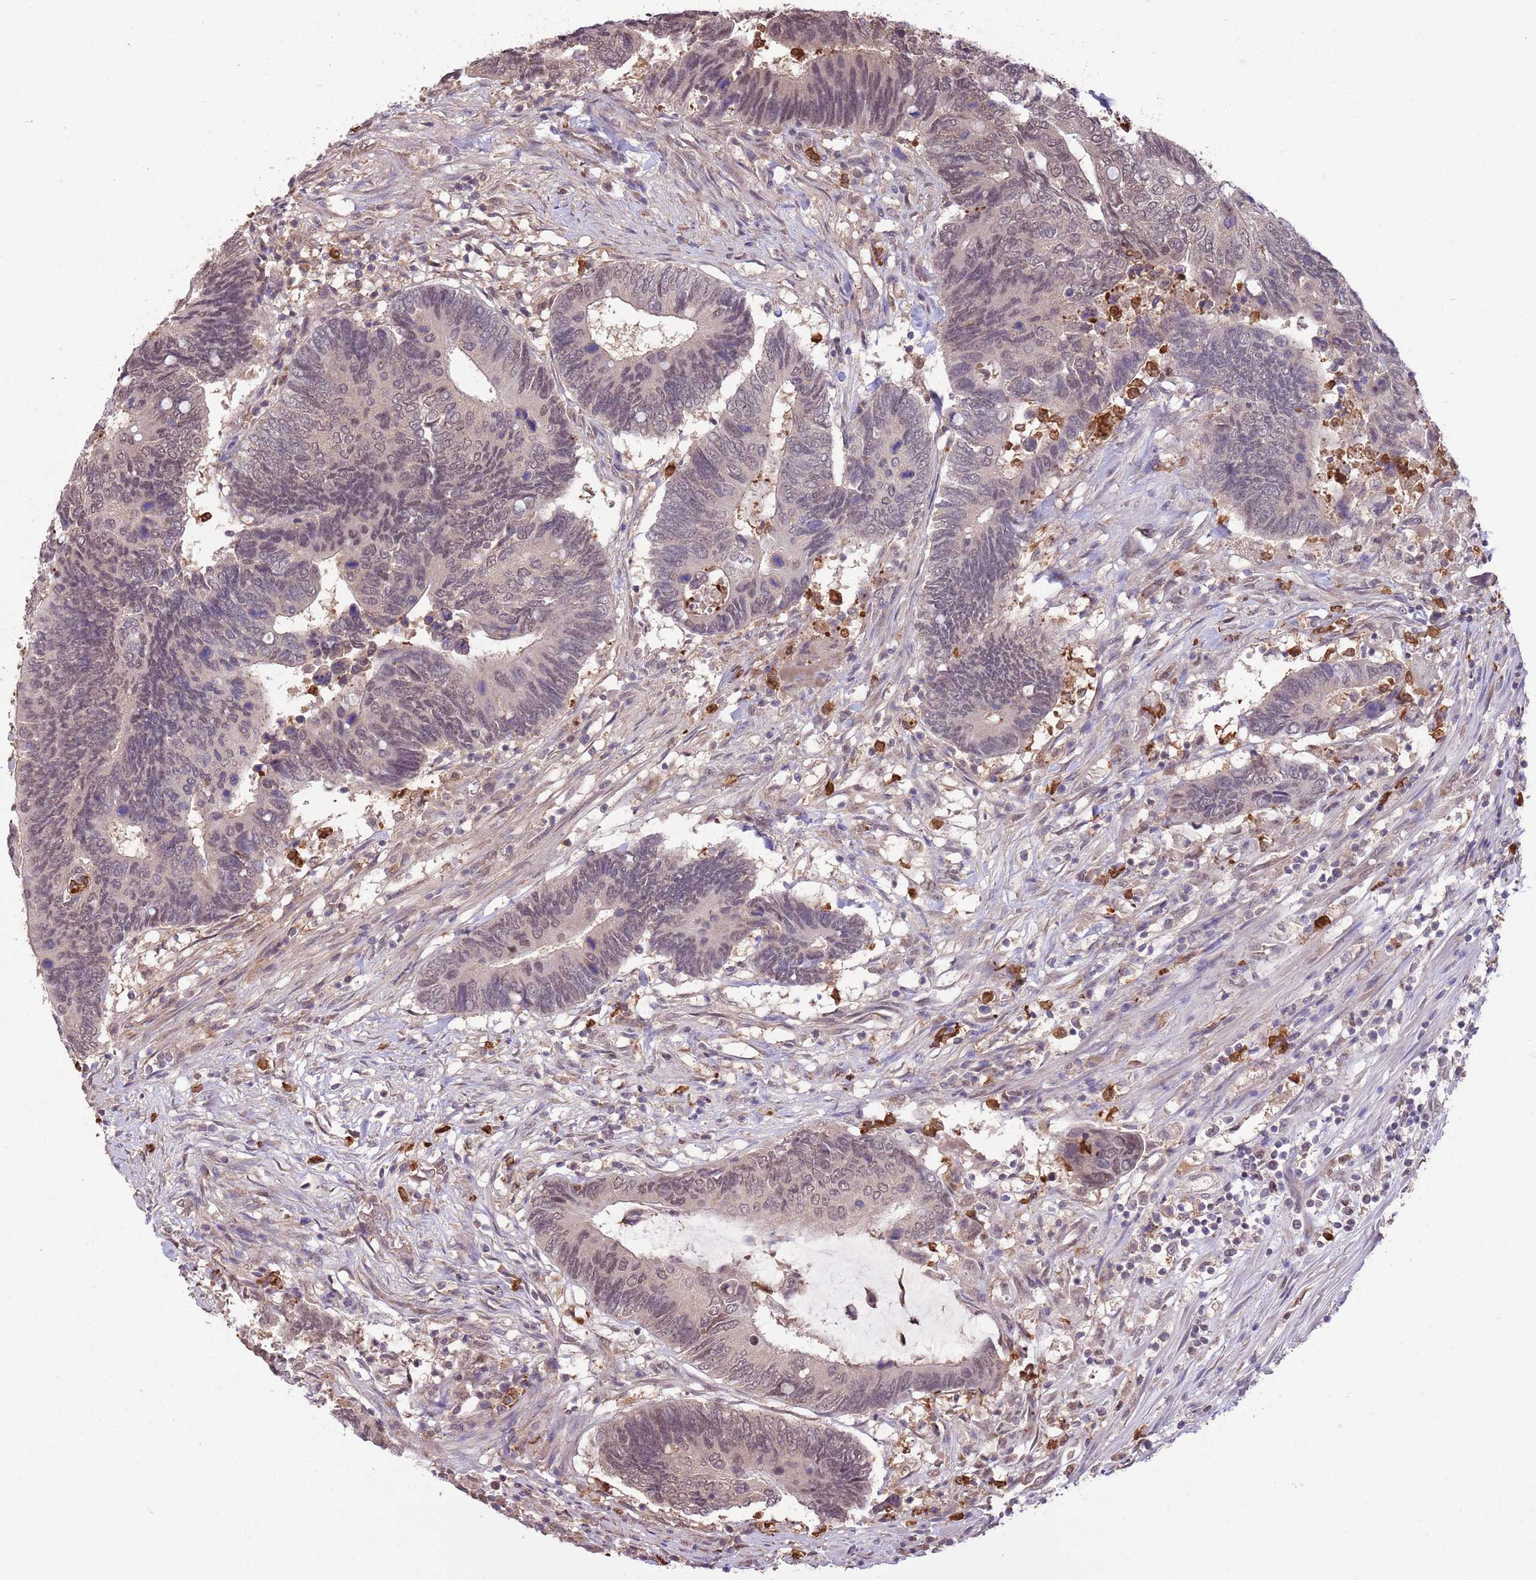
{"staining": {"intensity": "moderate", "quantity": "25%-75%", "location": "nuclear"}, "tissue": "colorectal cancer", "cell_type": "Tumor cells", "image_type": "cancer", "snomed": [{"axis": "morphology", "description": "Adenocarcinoma, NOS"}, {"axis": "topography", "description": "Colon"}], "caption": "A histopathology image of adenocarcinoma (colorectal) stained for a protein demonstrates moderate nuclear brown staining in tumor cells.", "gene": "AMIGO1", "patient": {"sex": "male", "age": 87}}